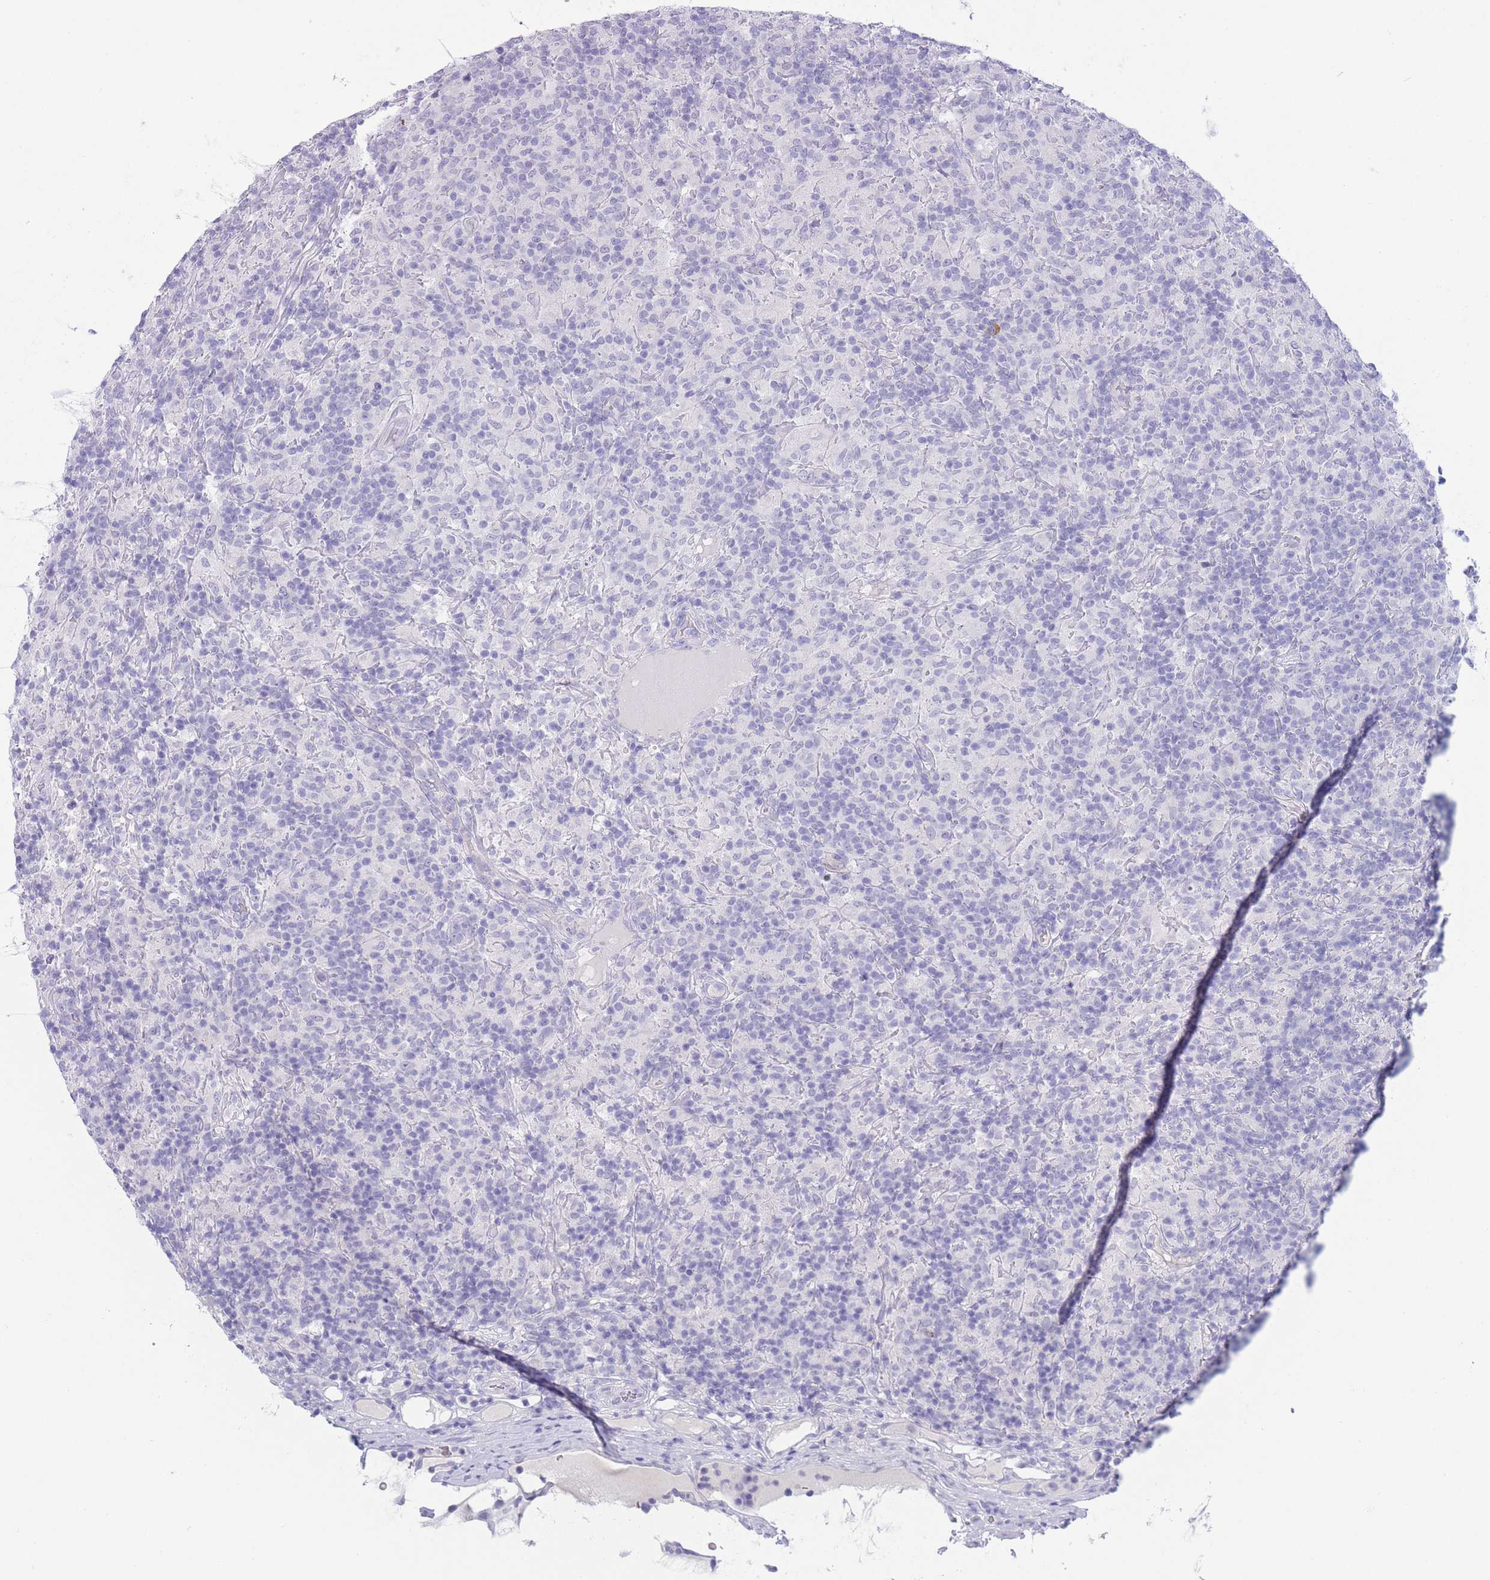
{"staining": {"intensity": "negative", "quantity": "none", "location": "none"}, "tissue": "lymphoma", "cell_type": "Tumor cells", "image_type": "cancer", "snomed": [{"axis": "morphology", "description": "Hodgkin's disease, NOS"}, {"axis": "topography", "description": "Lymph node"}], "caption": "The photomicrograph exhibits no significant expression in tumor cells of Hodgkin's disease.", "gene": "ASAP3", "patient": {"sex": "male", "age": 70}}